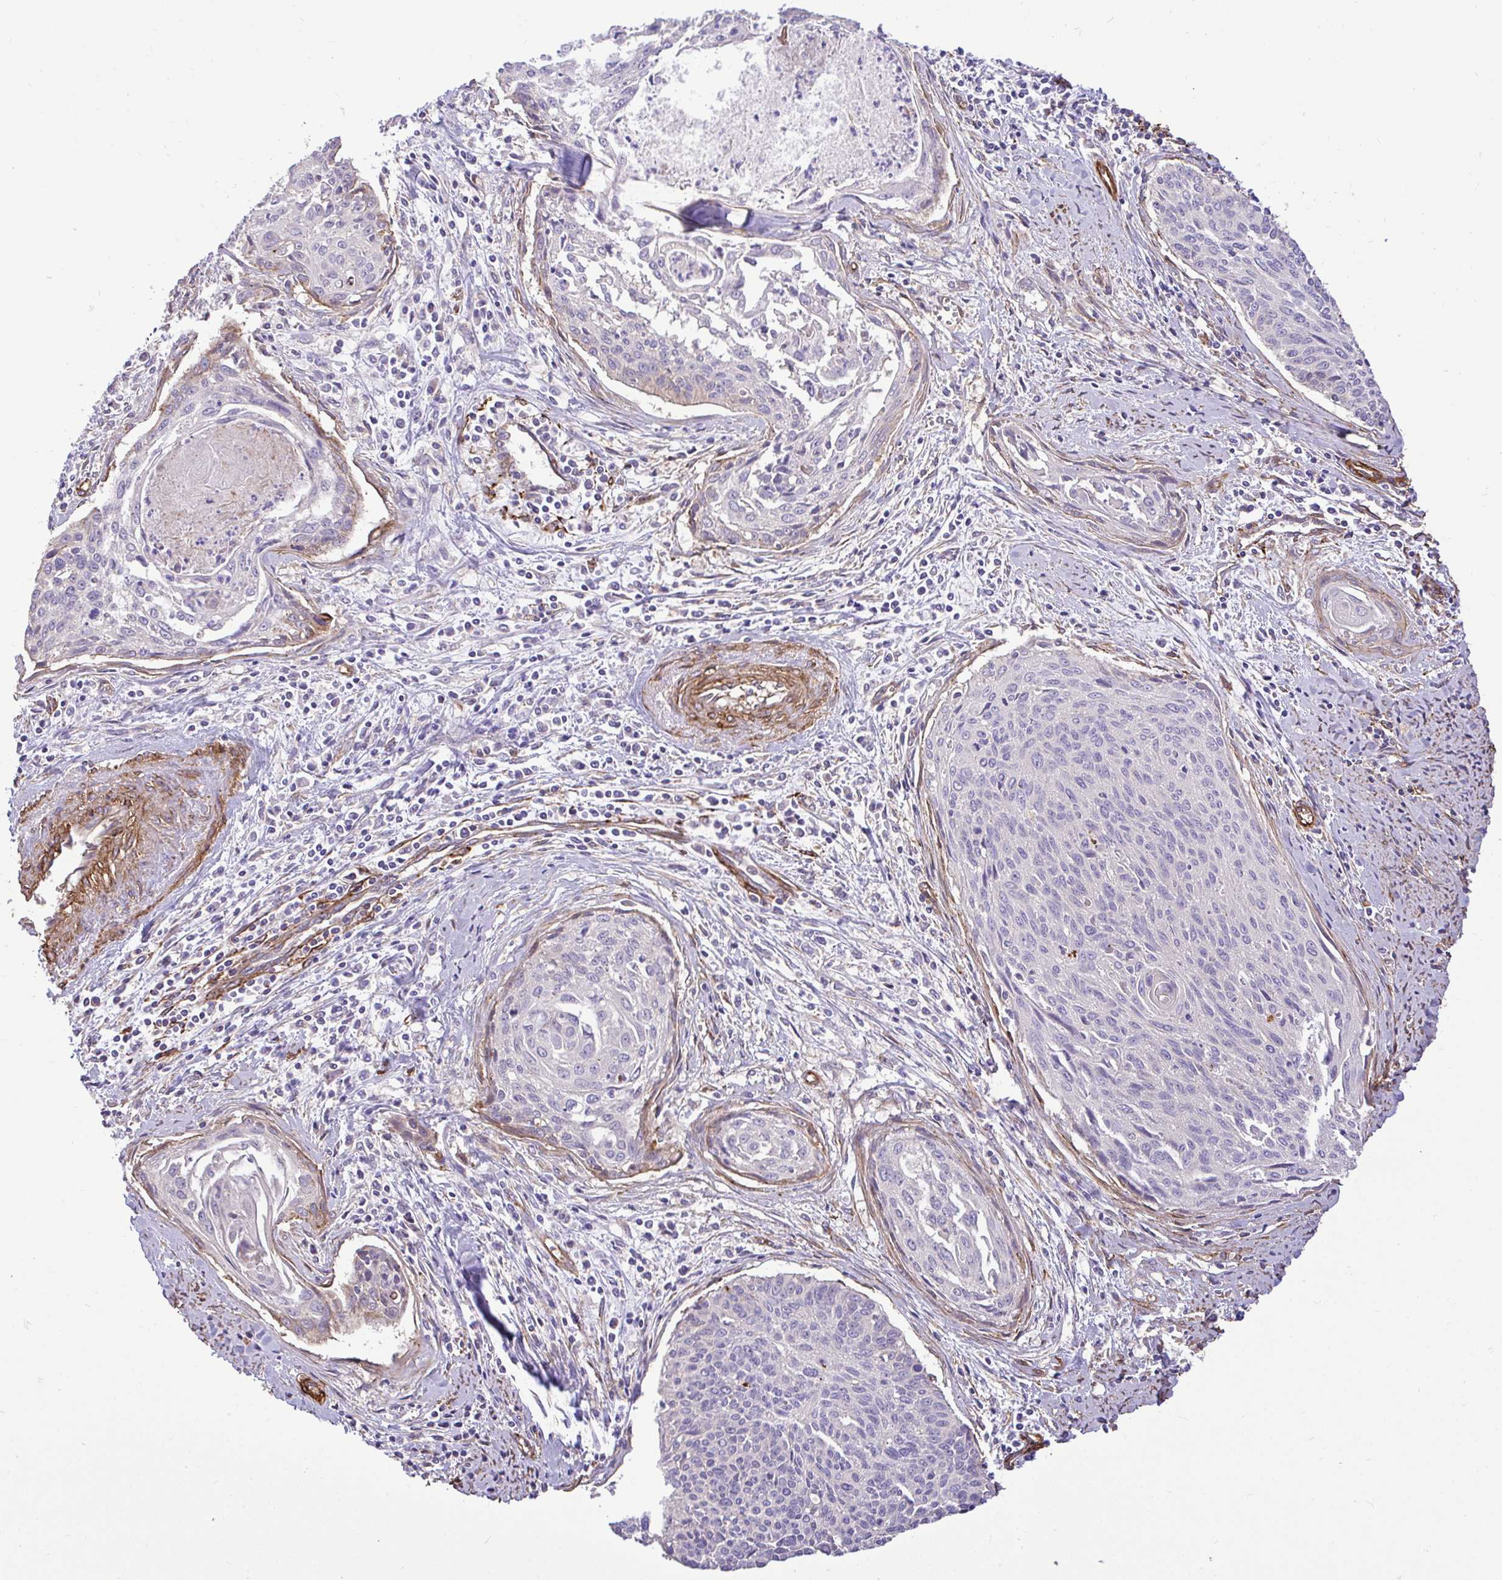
{"staining": {"intensity": "moderate", "quantity": "<25%", "location": "cytoplasmic/membranous"}, "tissue": "cervical cancer", "cell_type": "Tumor cells", "image_type": "cancer", "snomed": [{"axis": "morphology", "description": "Squamous cell carcinoma, NOS"}, {"axis": "topography", "description": "Cervix"}], "caption": "Cervical cancer was stained to show a protein in brown. There is low levels of moderate cytoplasmic/membranous staining in about <25% of tumor cells.", "gene": "PTPRK", "patient": {"sex": "female", "age": 55}}